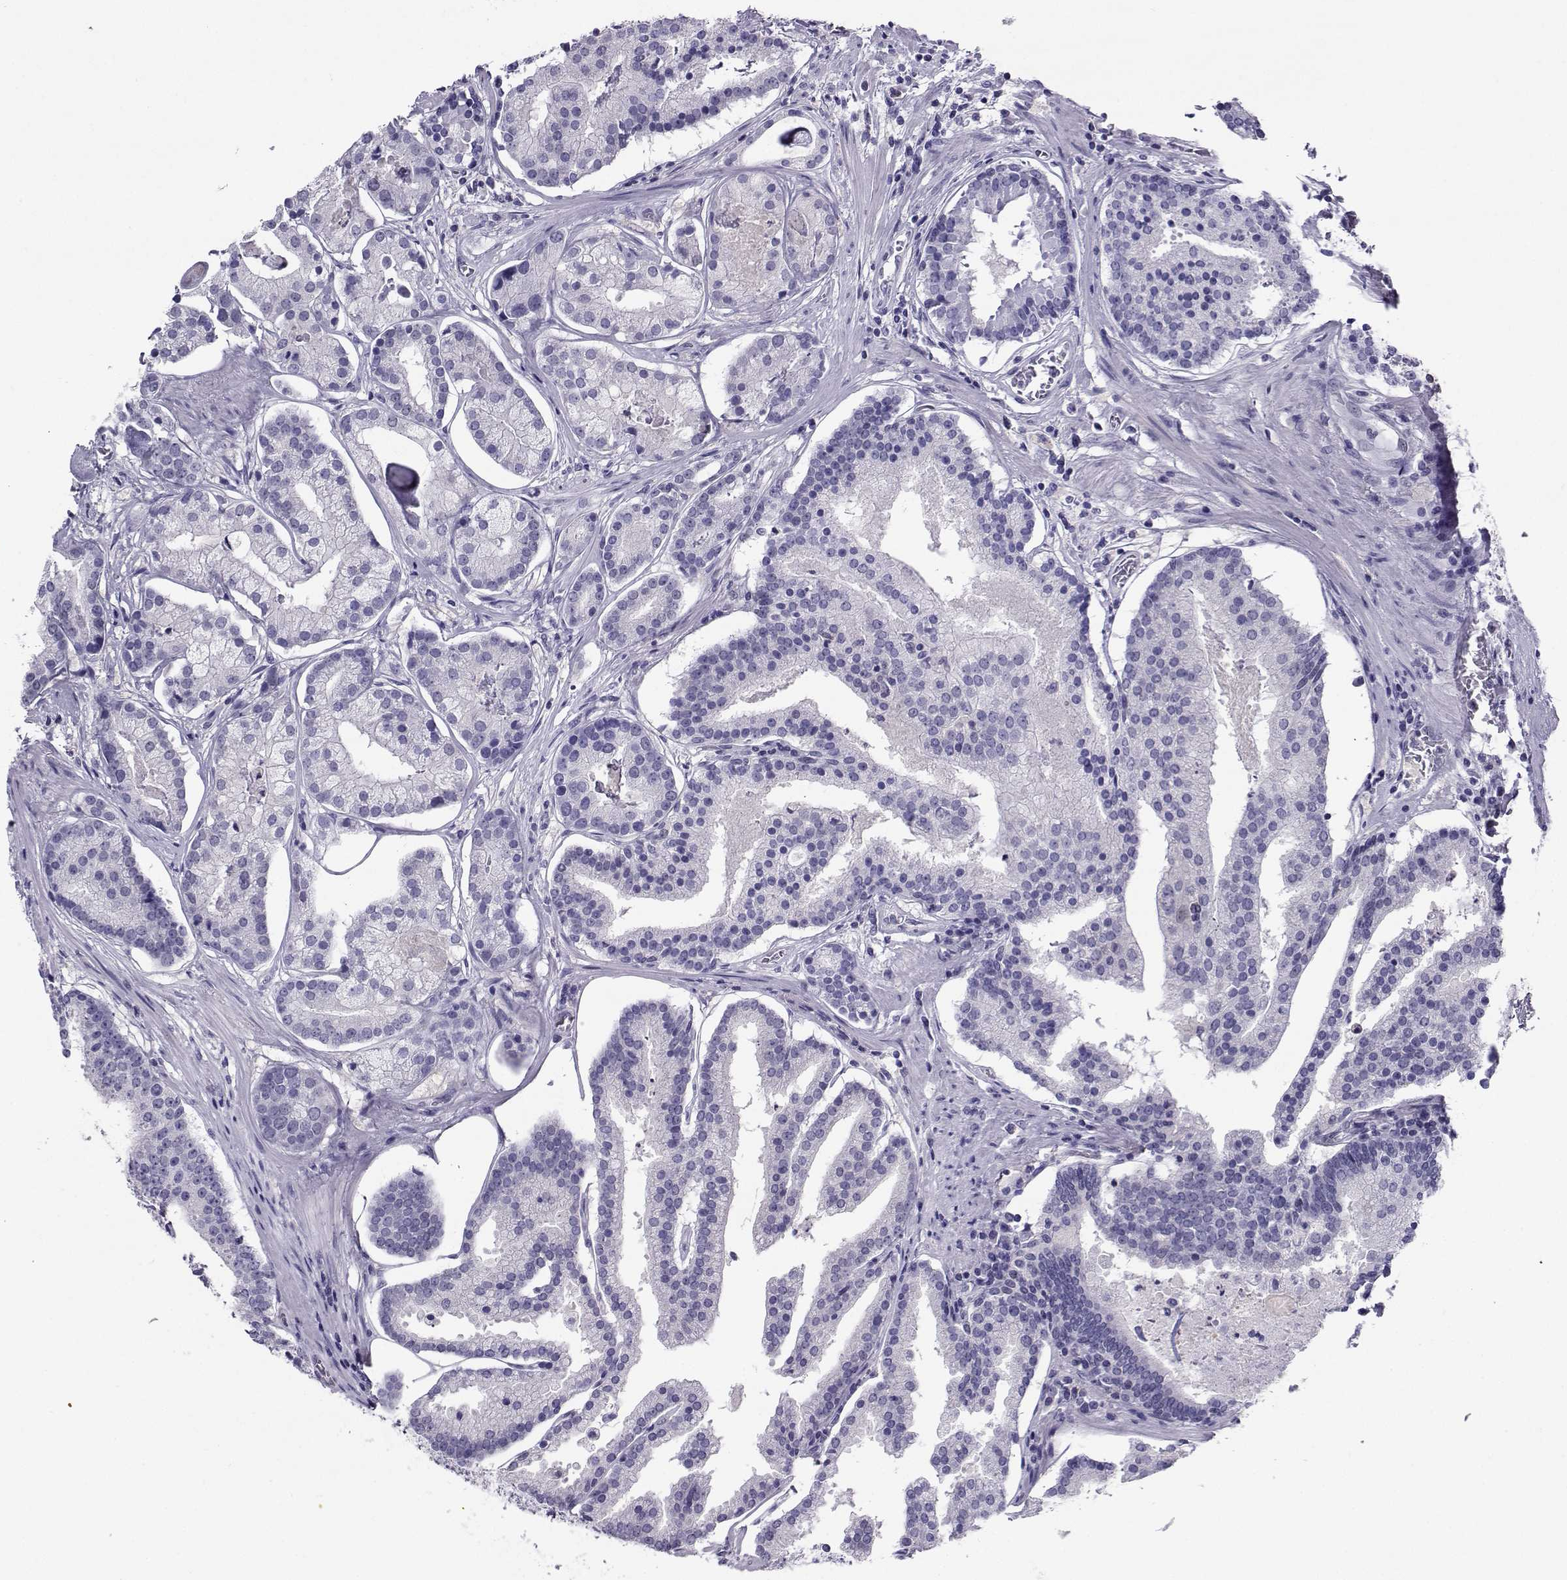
{"staining": {"intensity": "negative", "quantity": "none", "location": "none"}, "tissue": "prostate cancer", "cell_type": "Tumor cells", "image_type": "cancer", "snomed": [{"axis": "morphology", "description": "Adenocarcinoma, NOS"}, {"axis": "topography", "description": "Prostate and seminal vesicle, NOS"}, {"axis": "topography", "description": "Prostate"}], "caption": "Tumor cells are negative for protein expression in human prostate adenocarcinoma. The staining was performed using DAB (3,3'-diaminobenzidine) to visualize the protein expression in brown, while the nuclei were stained in blue with hematoxylin (Magnification: 20x).", "gene": "PGK1", "patient": {"sex": "male", "age": 44}}